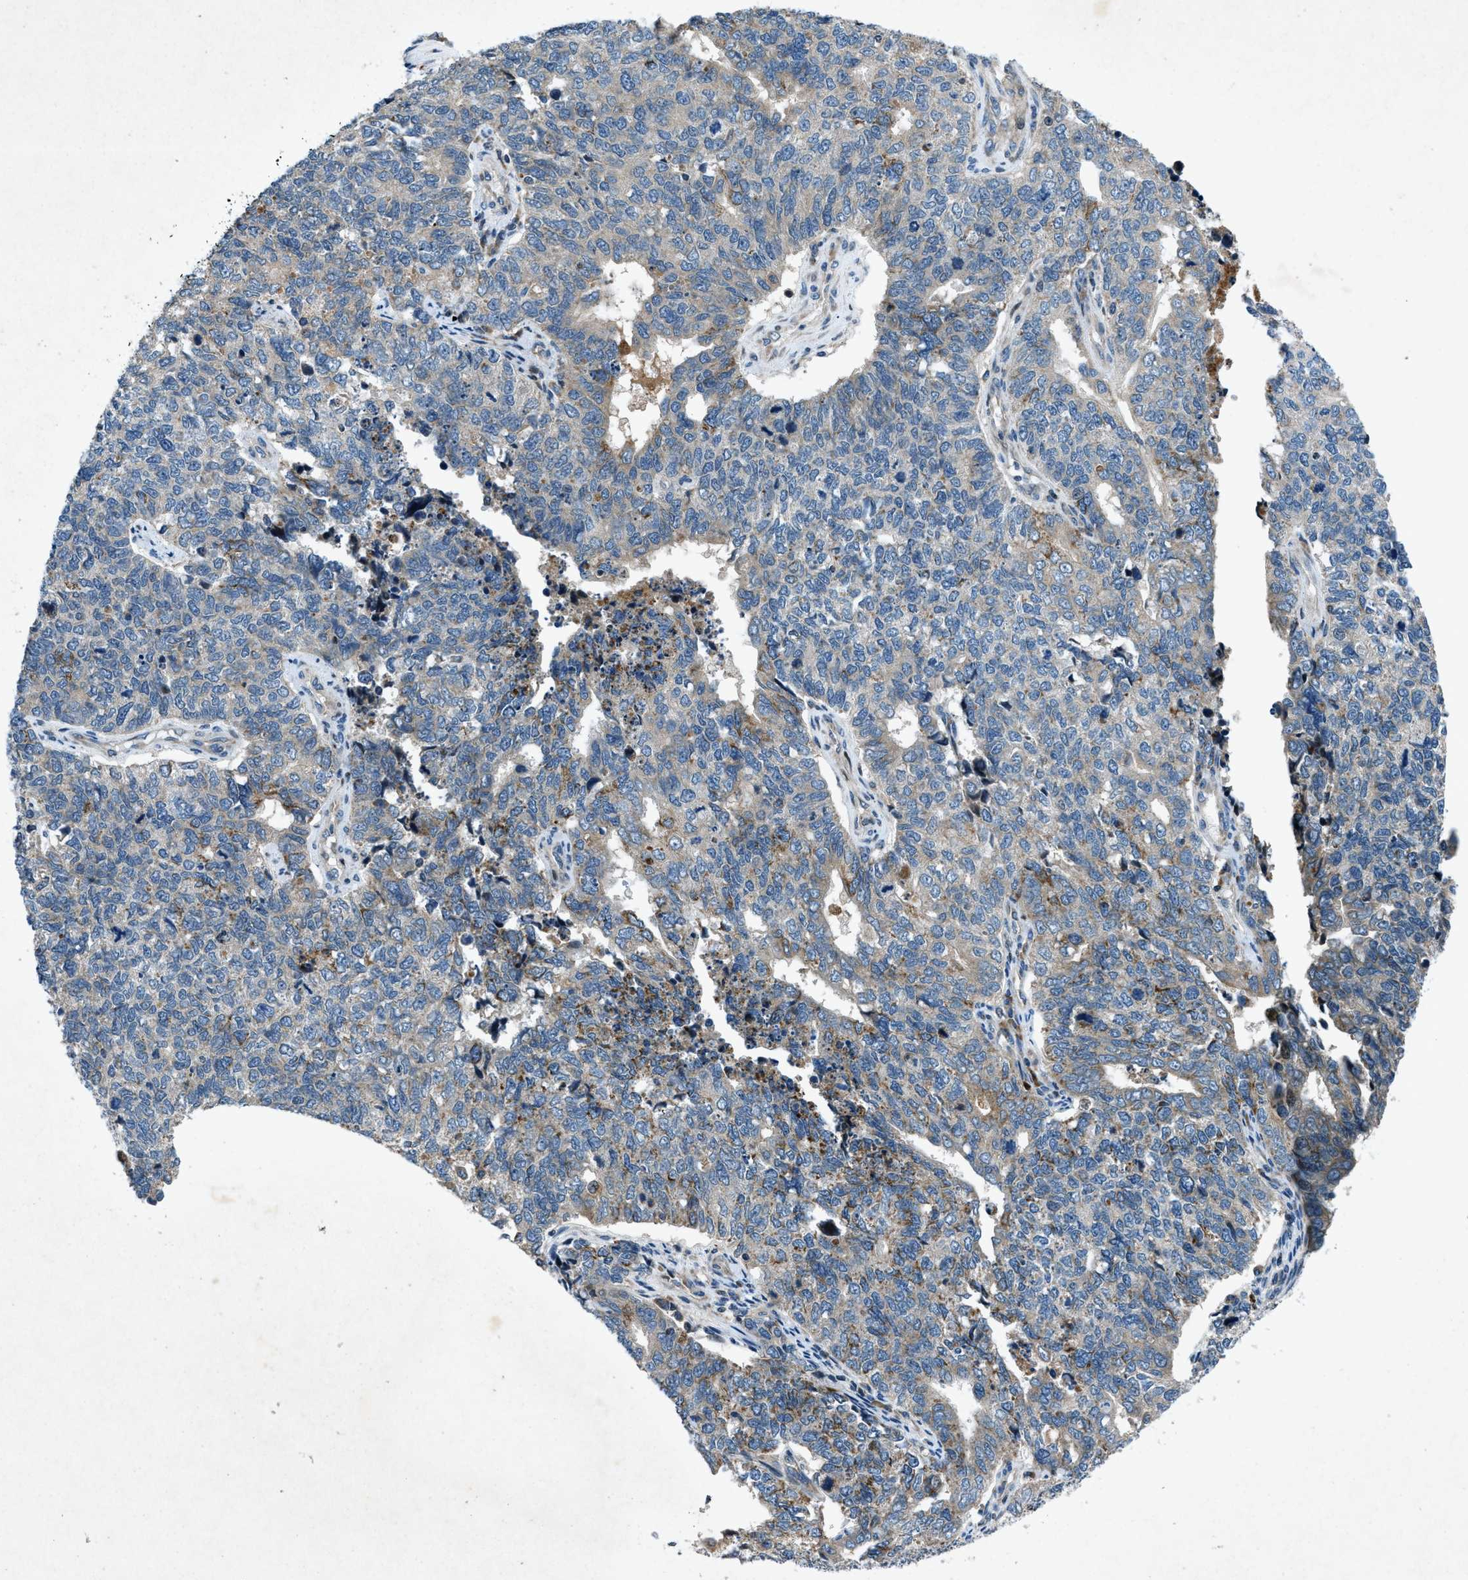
{"staining": {"intensity": "moderate", "quantity": "<25%", "location": "cytoplasmic/membranous"}, "tissue": "cervical cancer", "cell_type": "Tumor cells", "image_type": "cancer", "snomed": [{"axis": "morphology", "description": "Squamous cell carcinoma, NOS"}, {"axis": "topography", "description": "Cervix"}], "caption": "Immunohistochemistry image of neoplastic tissue: human cervical cancer stained using immunohistochemistry demonstrates low levels of moderate protein expression localized specifically in the cytoplasmic/membranous of tumor cells, appearing as a cytoplasmic/membranous brown color.", "gene": "CLEC2D", "patient": {"sex": "female", "age": 63}}